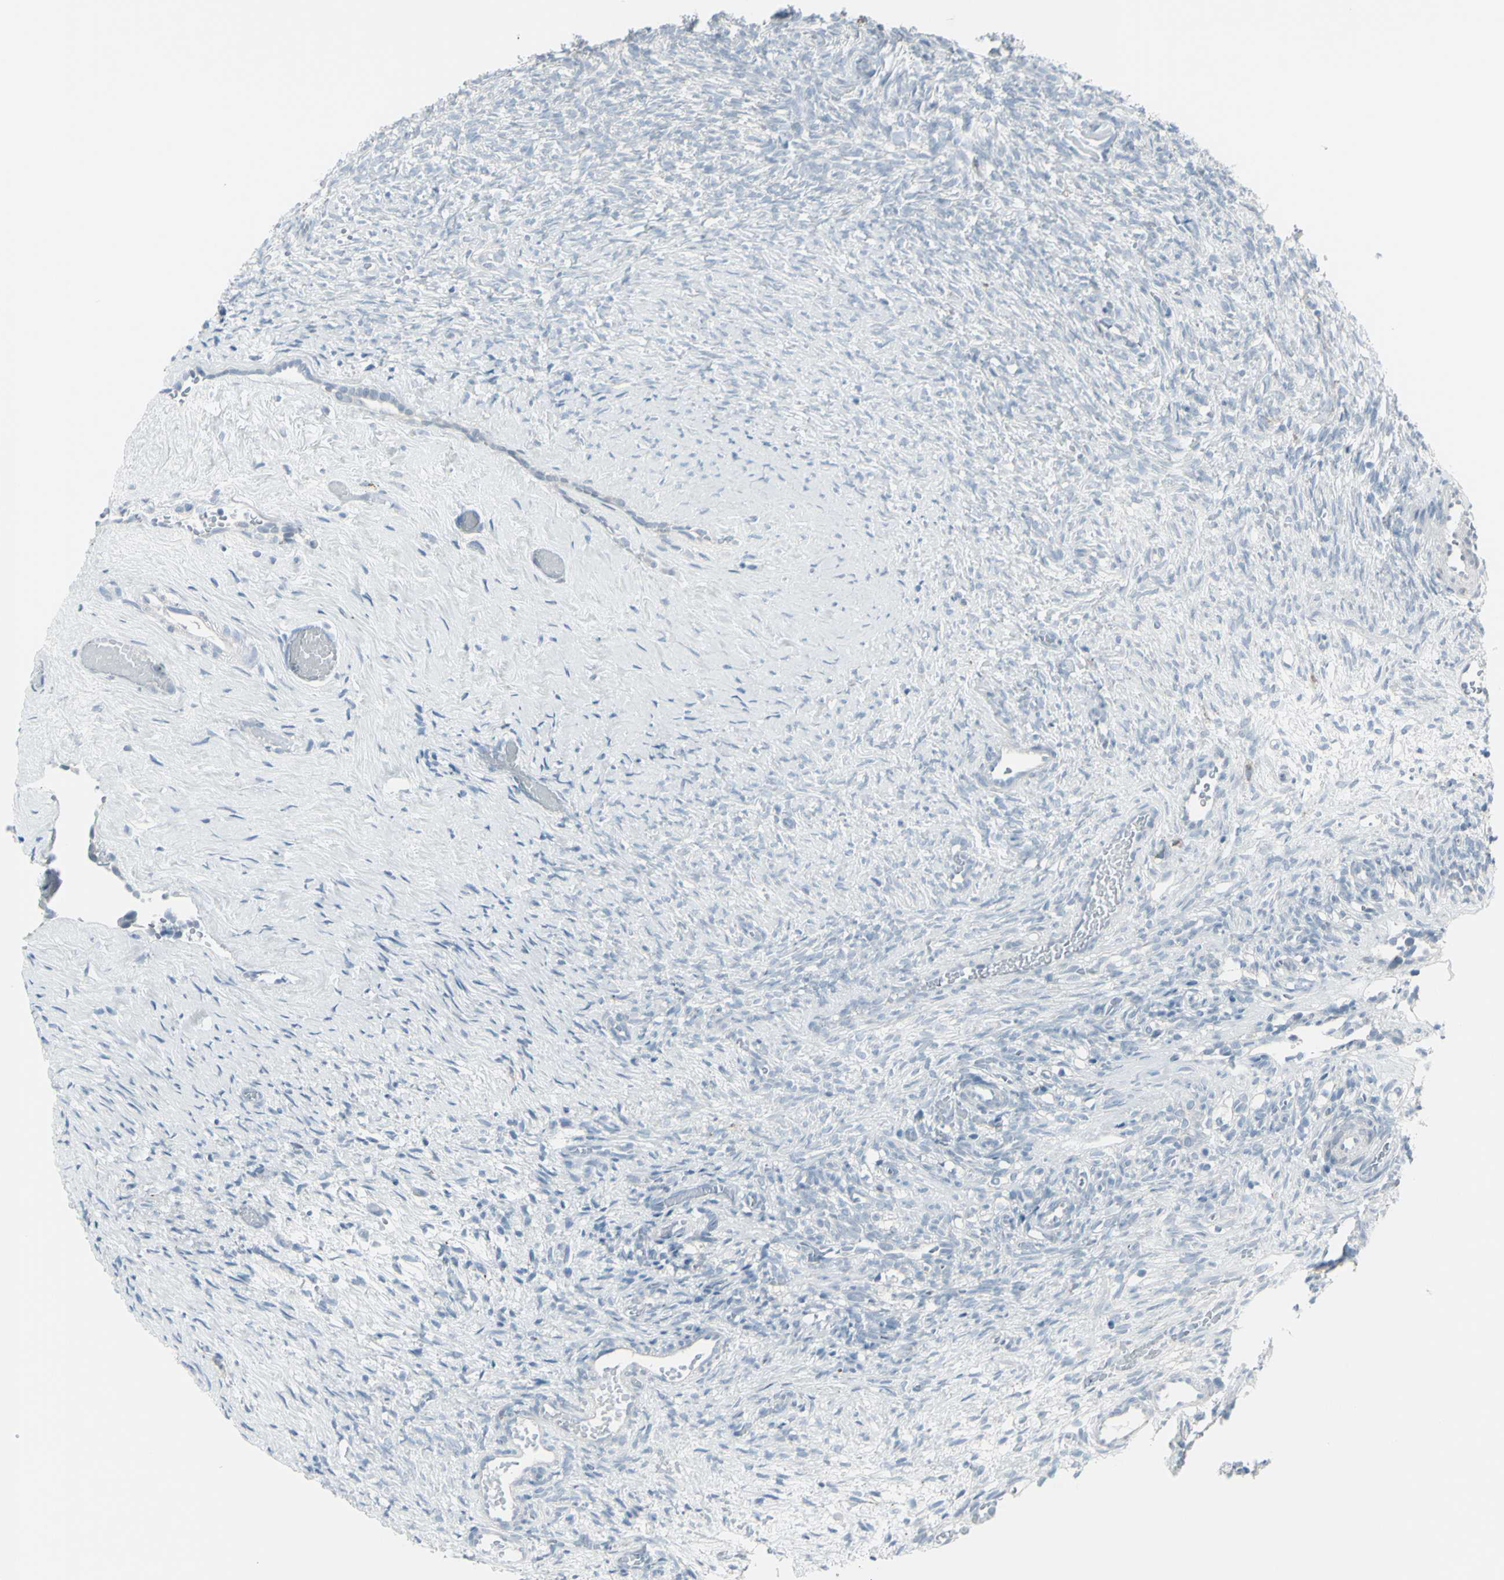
{"staining": {"intensity": "negative", "quantity": "none", "location": "none"}, "tissue": "ovary", "cell_type": "Ovarian stroma cells", "image_type": "normal", "snomed": [{"axis": "morphology", "description": "Normal tissue, NOS"}, {"axis": "topography", "description": "Ovary"}], "caption": "A micrograph of ovary stained for a protein demonstrates no brown staining in ovarian stroma cells. Brightfield microscopy of immunohistochemistry (IHC) stained with DAB (brown) and hematoxylin (blue), captured at high magnification.", "gene": "RAB3A", "patient": {"sex": "female", "age": 35}}